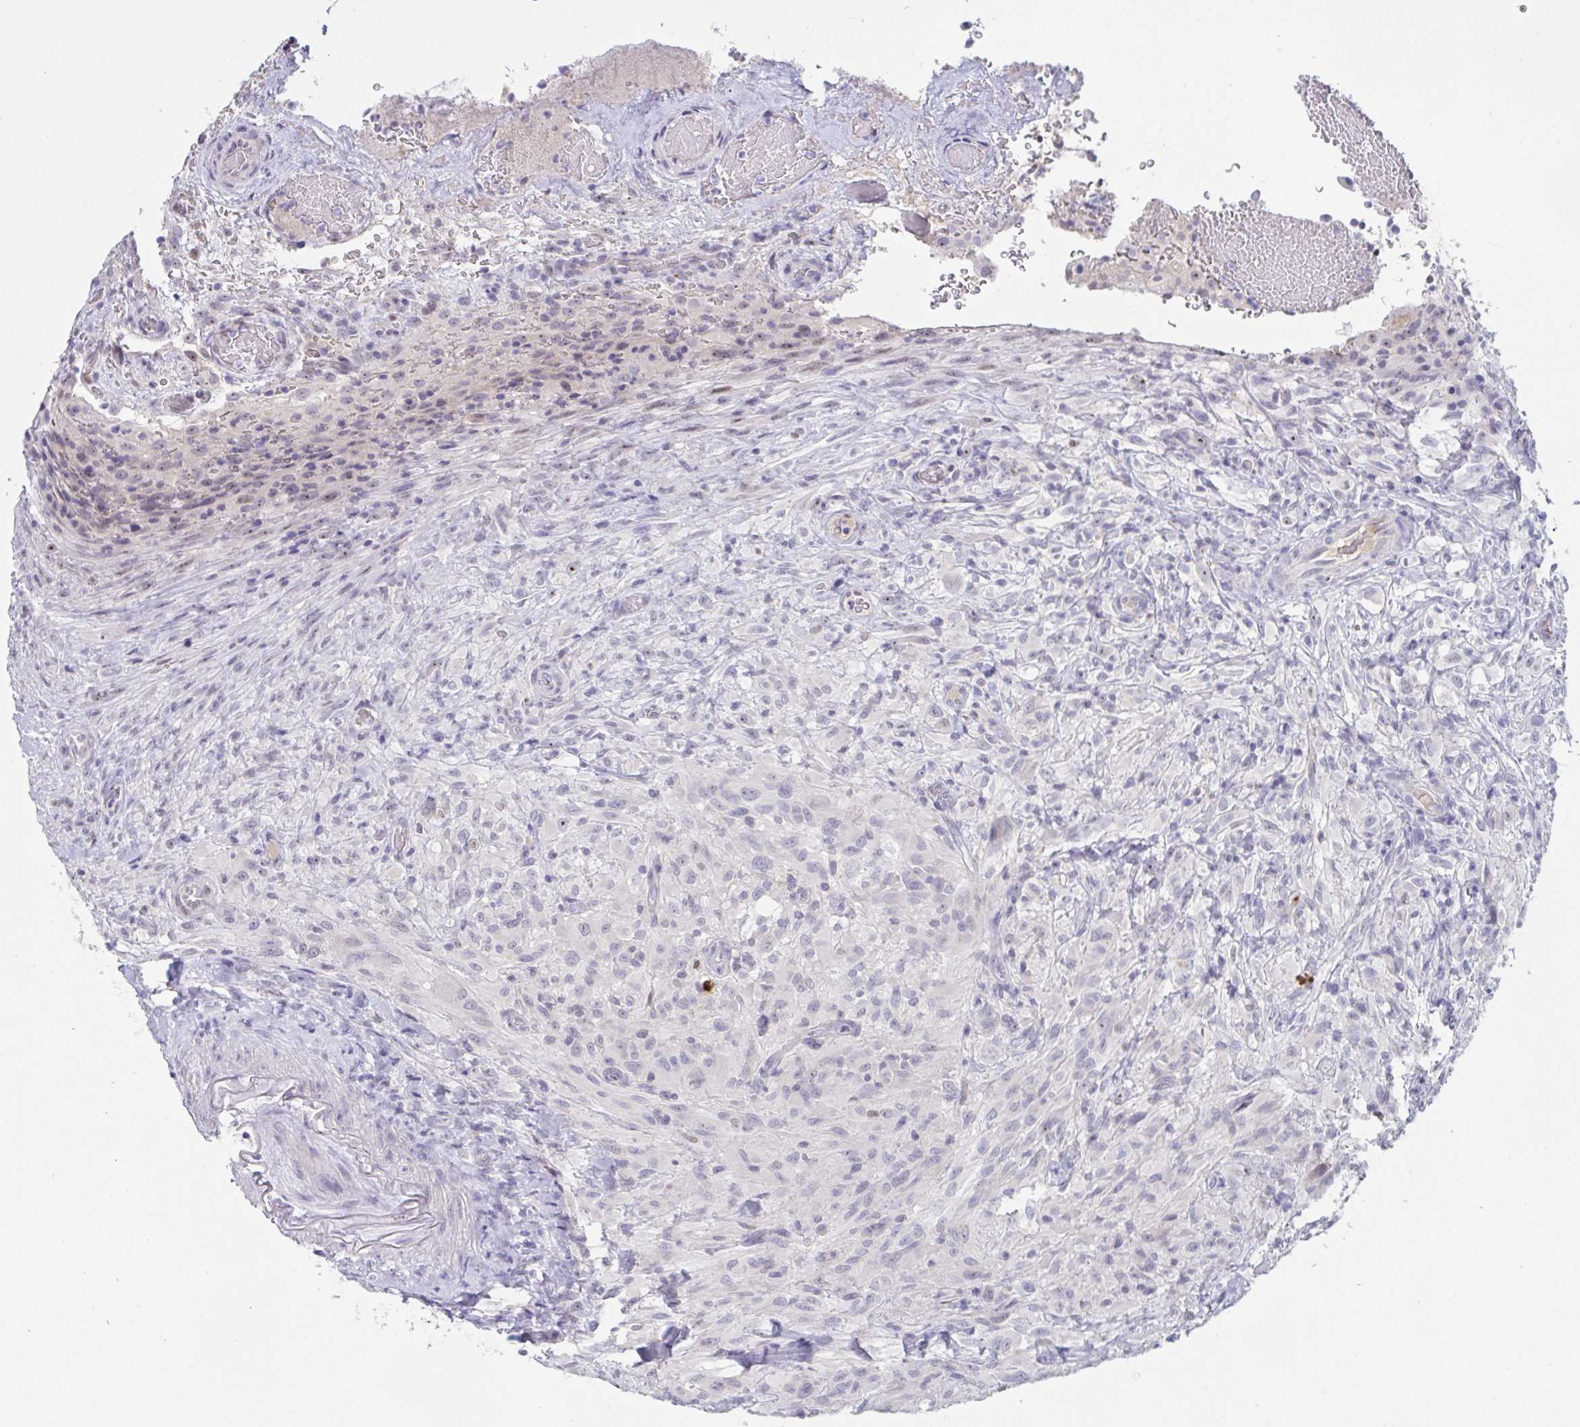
{"staining": {"intensity": "negative", "quantity": "none", "location": "none"}, "tissue": "glioma", "cell_type": "Tumor cells", "image_type": "cancer", "snomed": [{"axis": "morphology", "description": "Glioma, malignant, High grade"}, {"axis": "topography", "description": "Brain"}], "caption": "DAB (3,3'-diaminobenzidine) immunohistochemical staining of human malignant high-grade glioma reveals no significant positivity in tumor cells.", "gene": "MYC", "patient": {"sex": "male", "age": 71}}